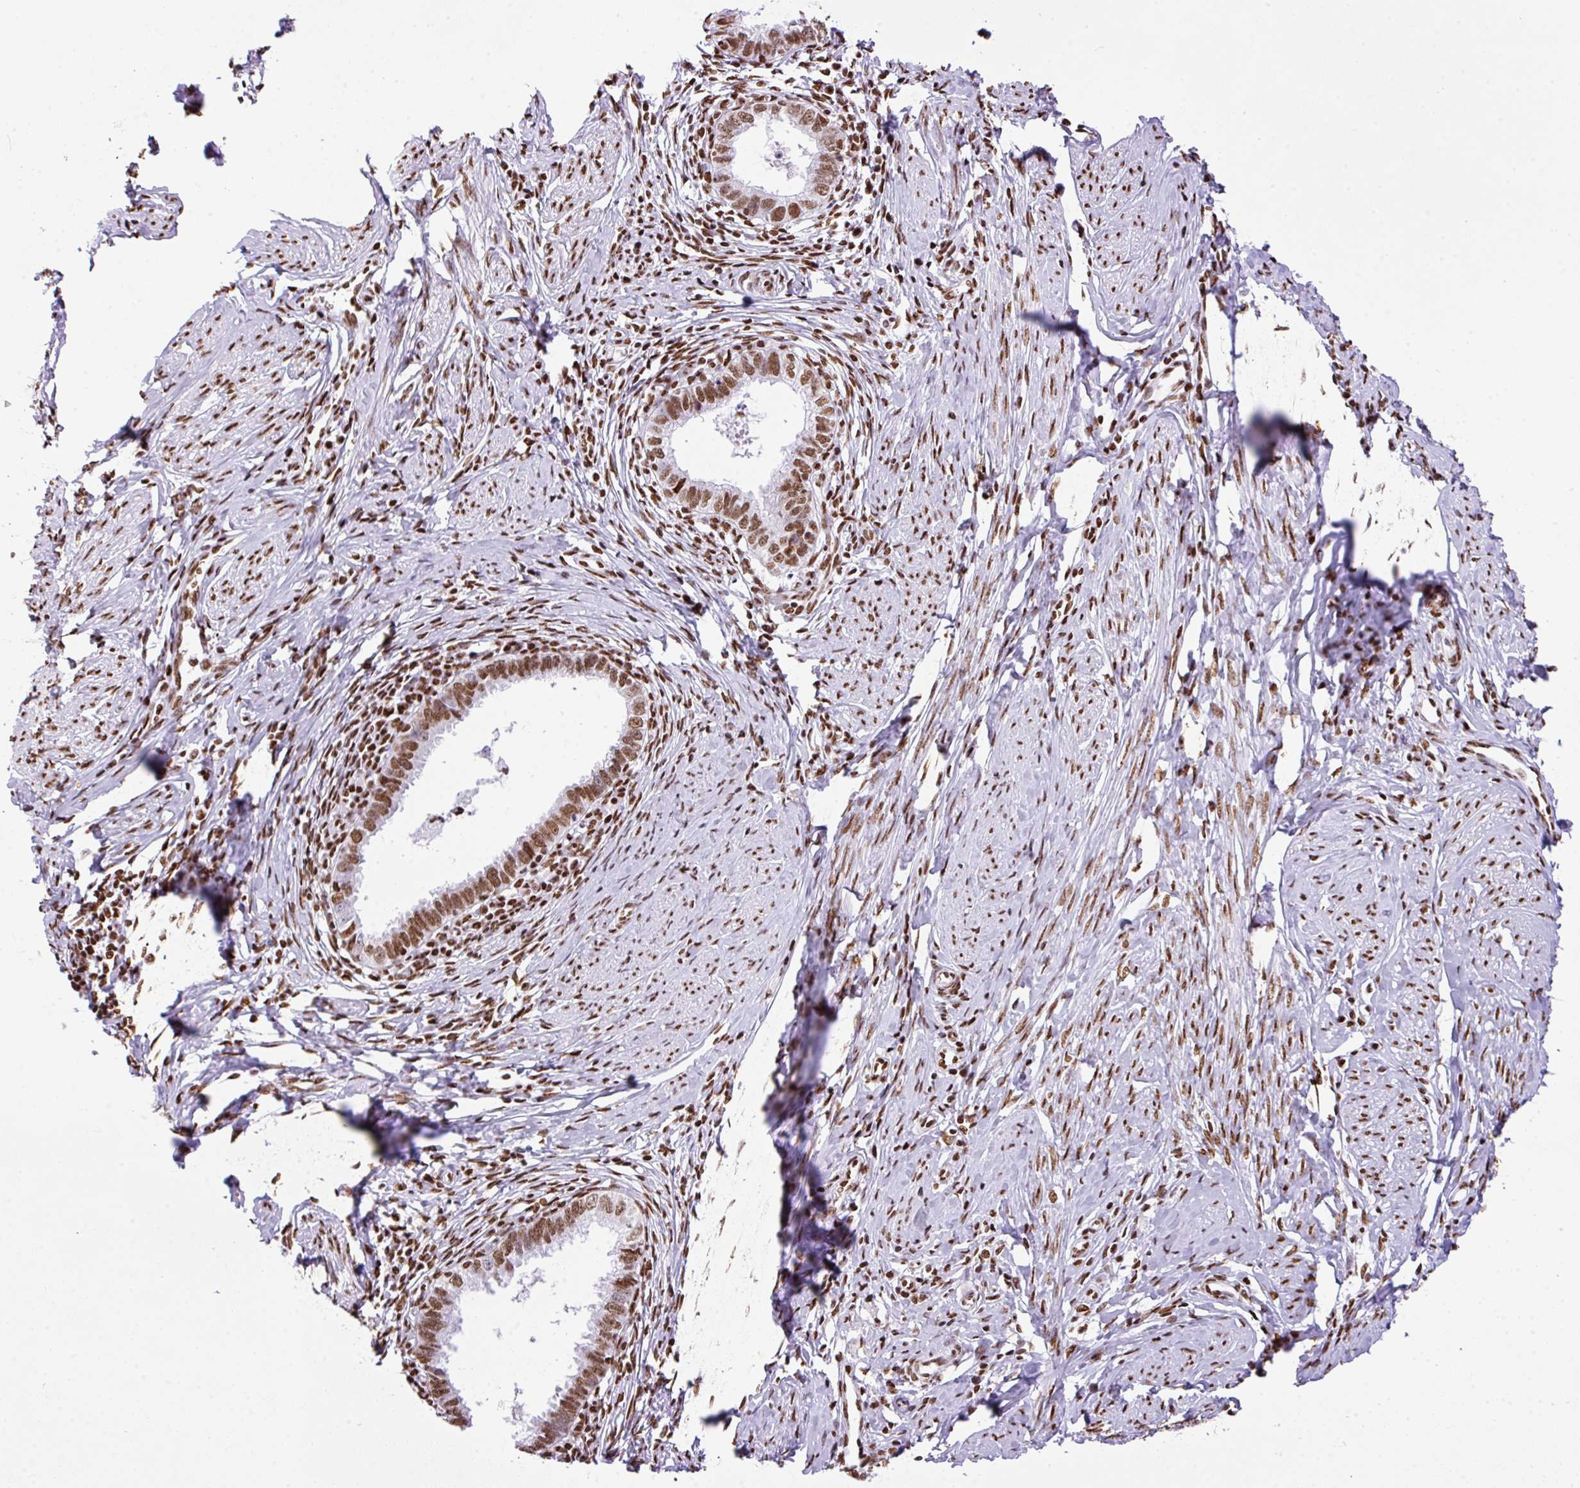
{"staining": {"intensity": "moderate", "quantity": ">75%", "location": "nuclear"}, "tissue": "cervical cancer", "cell_type": "Tumor cells", "image_type": "cancer", "snomed": [{"axis": "morphology", "description": "Adenocarcinoma, NOS"}, {"axis": "topography", "description": "Cervix"}], "caption": "Immunohistochemistry histopathology image of neoplastic tissue: human cervical cancer stained using IHC exhibits medium levels of moderate protein expression localized specifically in the nuclear of tumor cells, appearing as a nuclear brown color.", "gene": "RARG", "patient": {"sex": "female", "age": 36}}